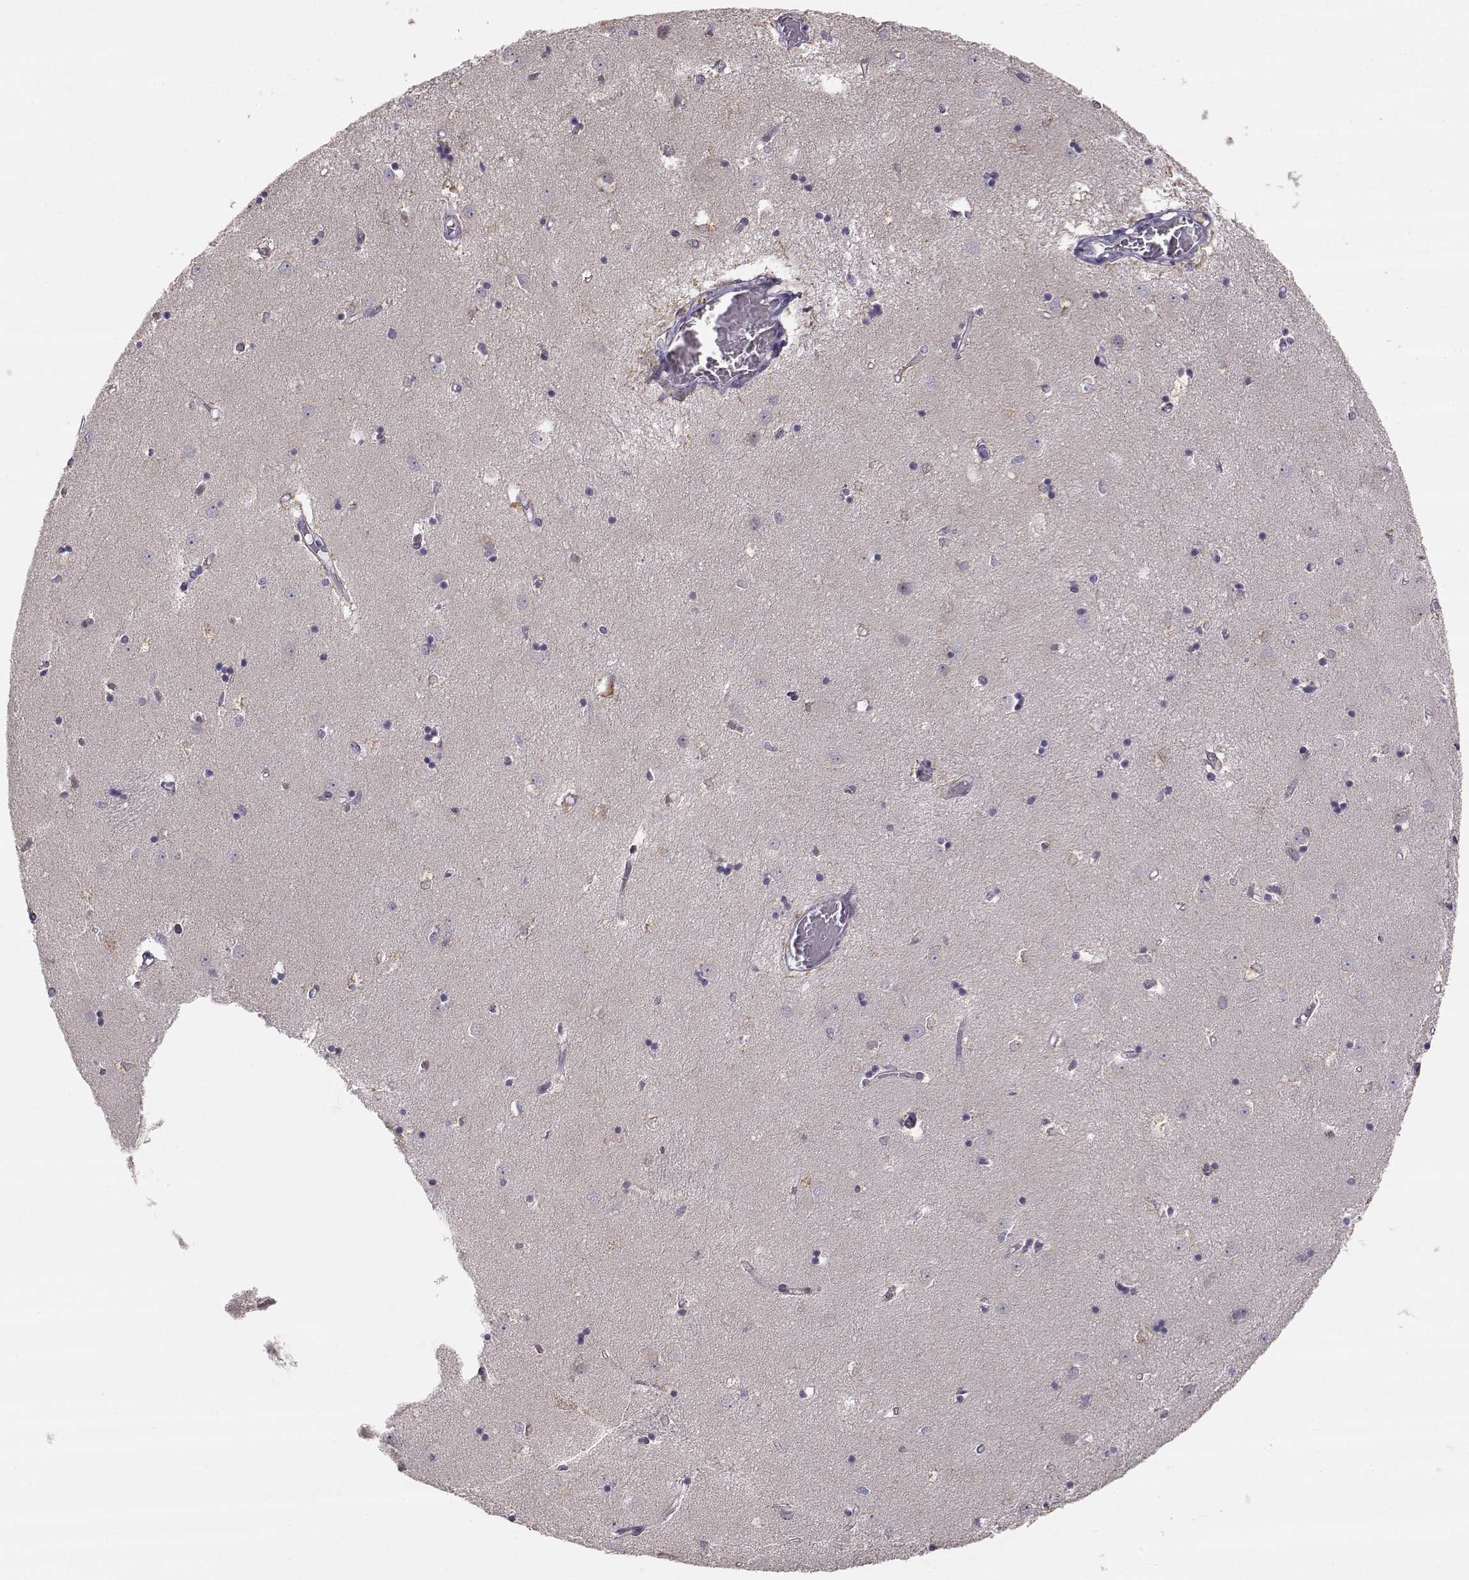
{"staining": {"intensity": "moderate", "quantity": "<25%", "location": "cytoplasmic/membranous"}, "tissue": "caudate", "cell_type": "Glial cells", "image_type": "normal", "snomed": [{"axis": "morphology", "description": "Normal tissue, NOS"}, {"axis": "topography", "description": "Lateral ventricle wall"}], "caption": "This is an image of immunohistochemistry staining of benign caudate, which shows moderate positivity in the cytoplasmic/membranous of glial cells.", "gene": "ACSL6", "patient": {"sex": "male", "age": 54}}